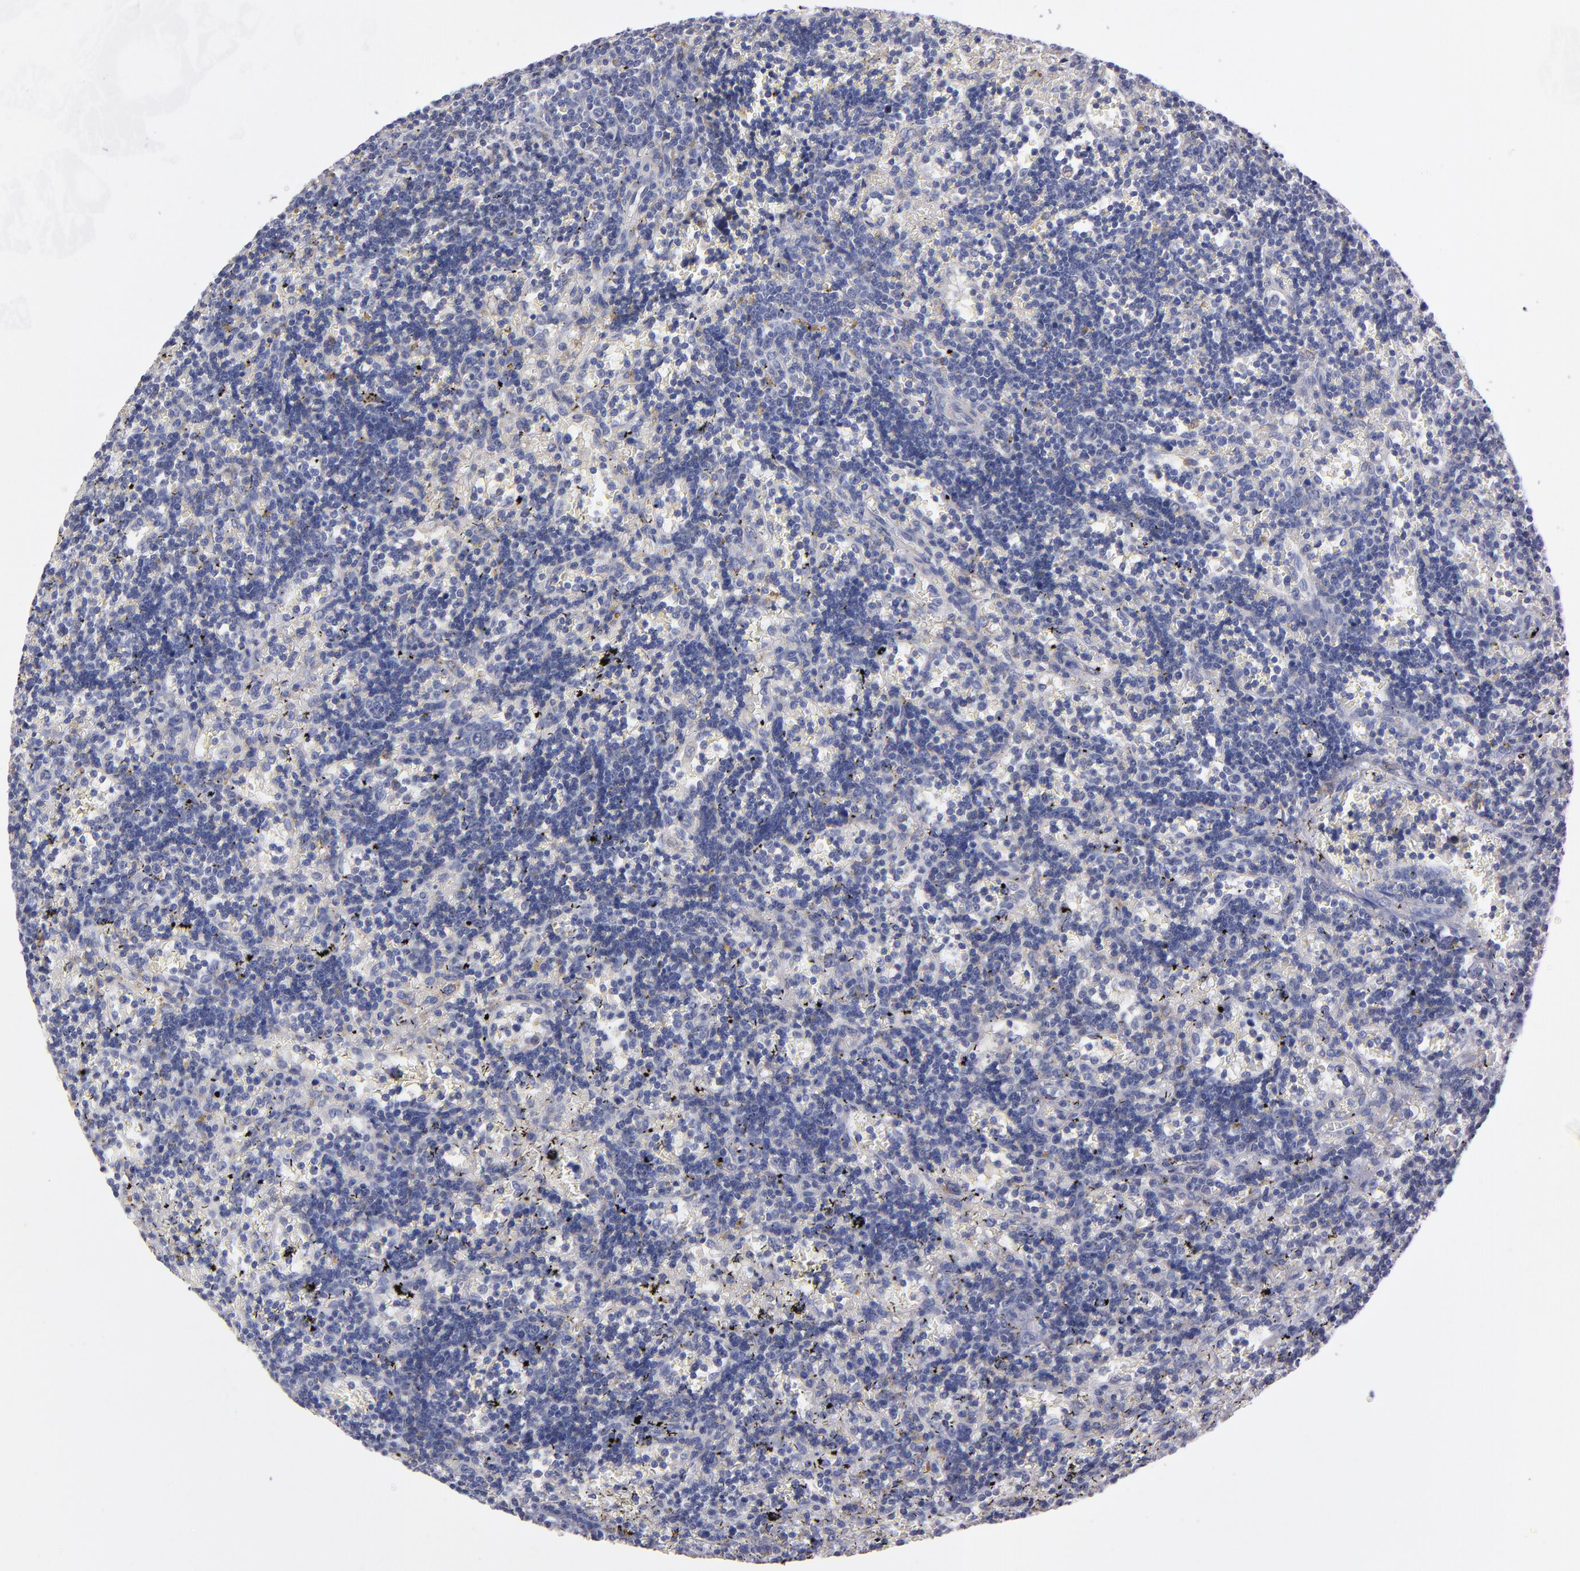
{"staining": {"intensity": "negative", "quantity": "none", "location": "none"}, "tissue": "lymphoma", "cell_type": "Tumor cells", "image_type": "cancer", "snomed": [{"axis": "morphology", "description": "Malignant lymphoma, non-Hodgkin's type, Low grade"}, {"axis": "topography", "description": "Spleen"}], "caption": "The immunohistochemistry photomicrograph has no significant expression in tumor cells of malignant lymphoma, non-Hodgkin's type (low-grade) tissue.", "gene": "MFGE8", "patient": {"sex": "male", "age": 60}}